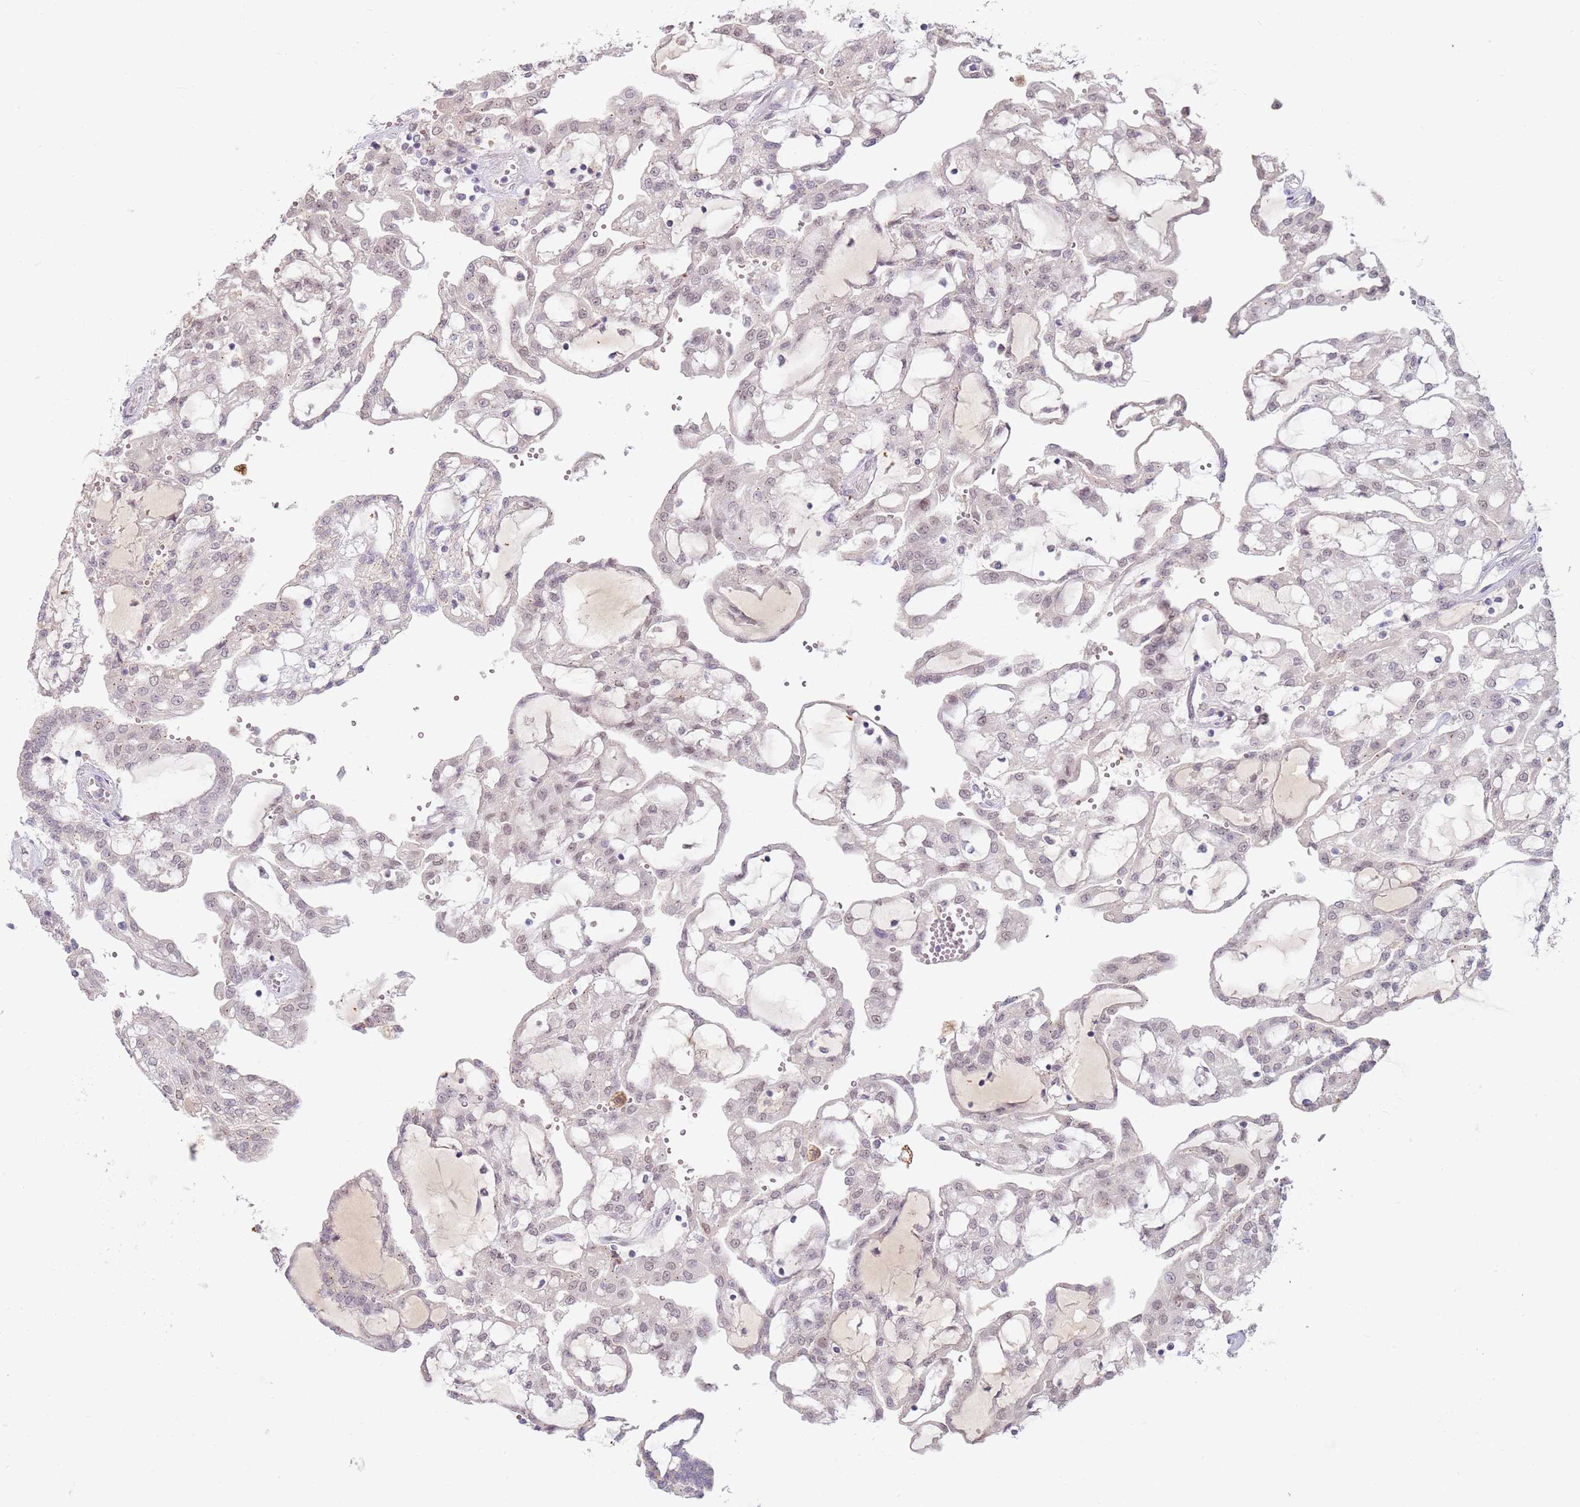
{"staining": {"intensity": "weak", "quantity": "<25%", "location": "nuclear"}, "tissue": "renal cancer", "cell_type": "Tumor cells", "image_type": "cancer", "snomed": [{"axis": "morphology", "description": "Adenocarcinoma, NOS"}, {"axis": "topography", "description": "Kidney"}], "caption": "DAB (3,3'-diaminobenzidine) immunohistochemical staining of renal cancer (adenocarcinoma) shows no significant positivity in tumor cells. The staining was performed using DAB to visualize the protein expression in brown, while the nuclei were stained in blue with hematoxylin (Magnification: 20x).", "gene": "WDR93", "patient": {"sex": "male", "age": 63}}